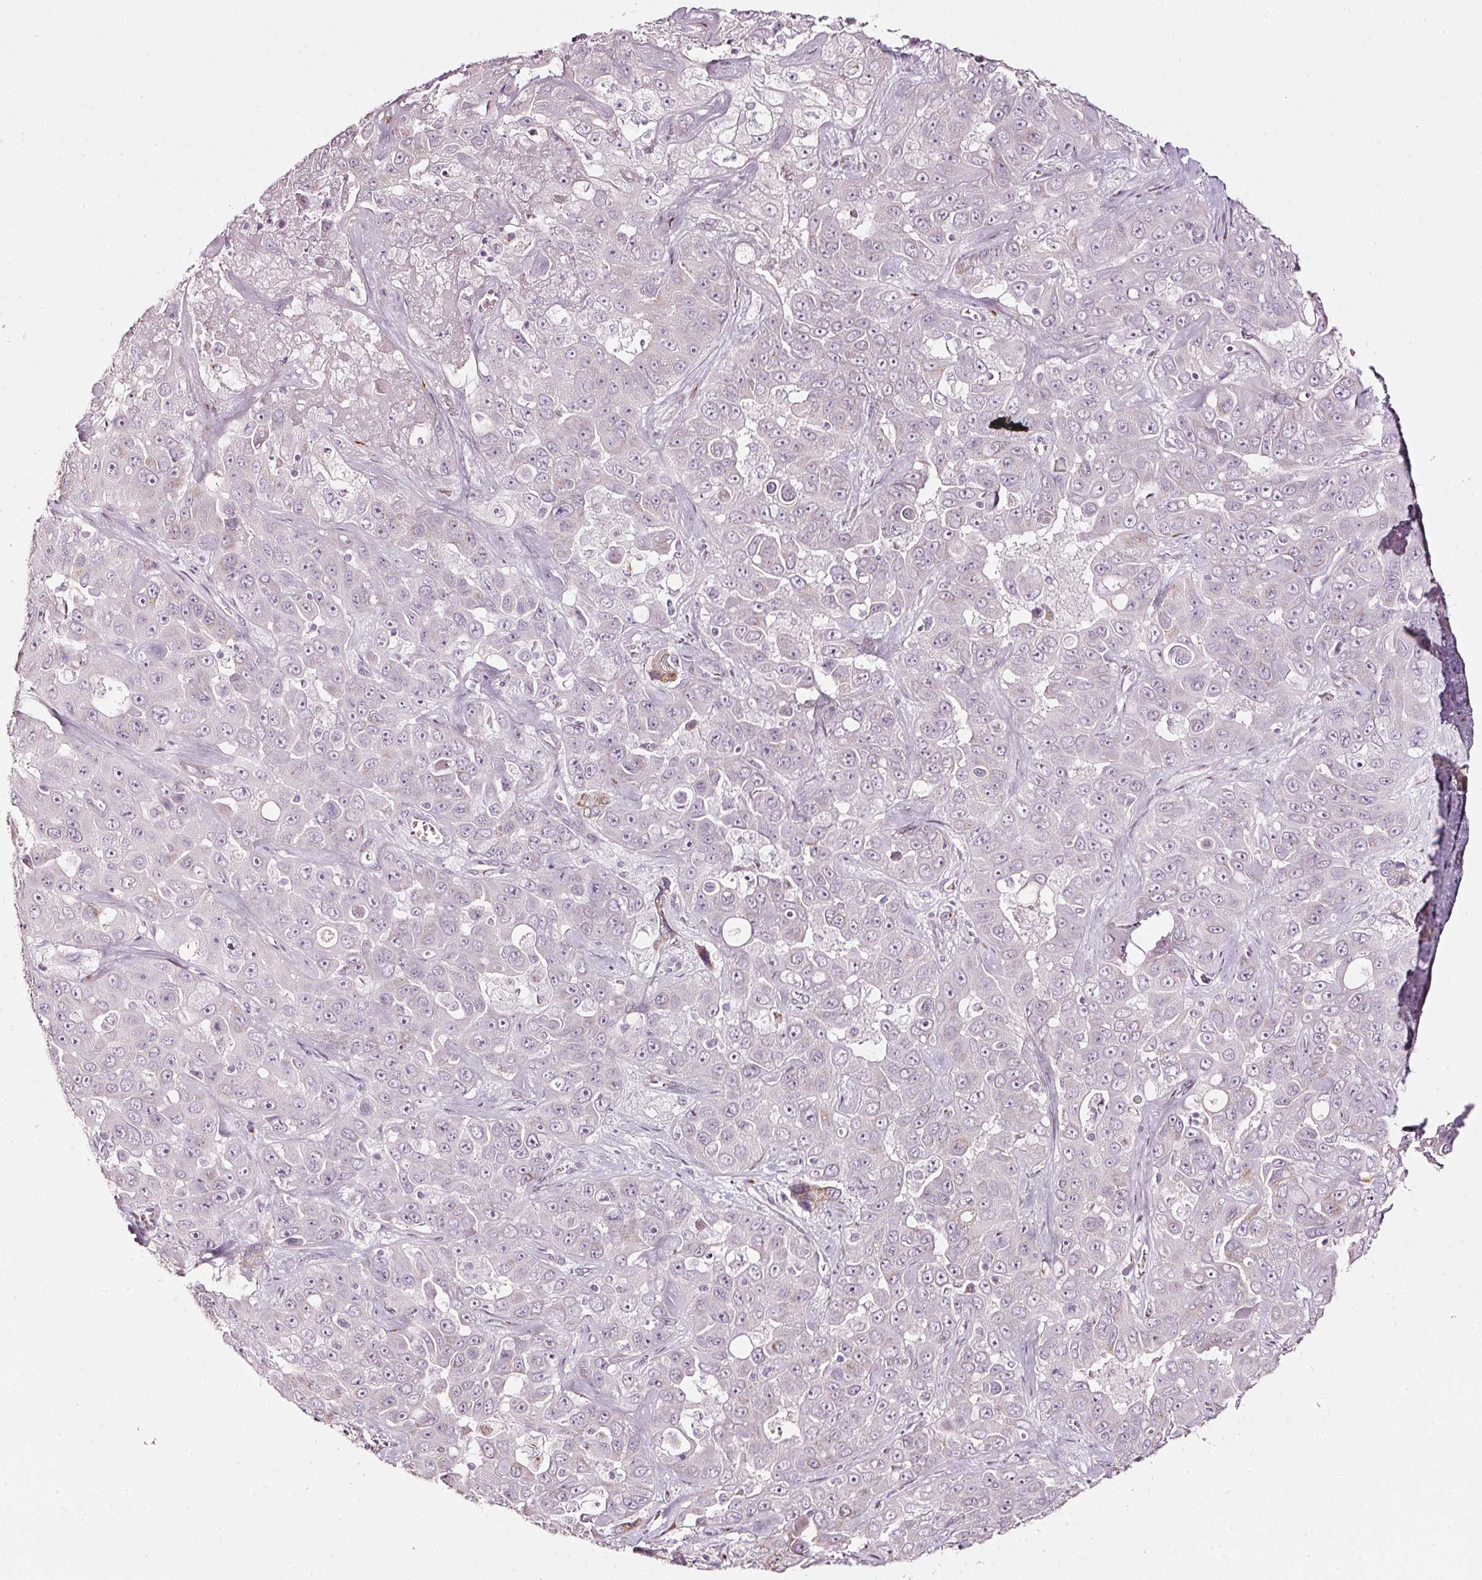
{"staining": {"intensity": "negative", "quantity": "none", "location": "none"}, "tissue": "liver cancer", "cell_type": "Tumor cells", "image_type": "cancer", "snomed": [{"axis": "morphology", "description": "Cholangiocarcinoma"}, {"axis": "topography", "description": "Liver"}], "caption": "Tumor cells show no significant positivity in liver cancer (cholangiocarcinoma). The staining is performed using DAB (3,3'-diaminobenzidine) brown chromogen with nuclei counter-stained in using hematoxylin.", "gene": "SDF4", "patient": {"sex": "female", "age": 52}}